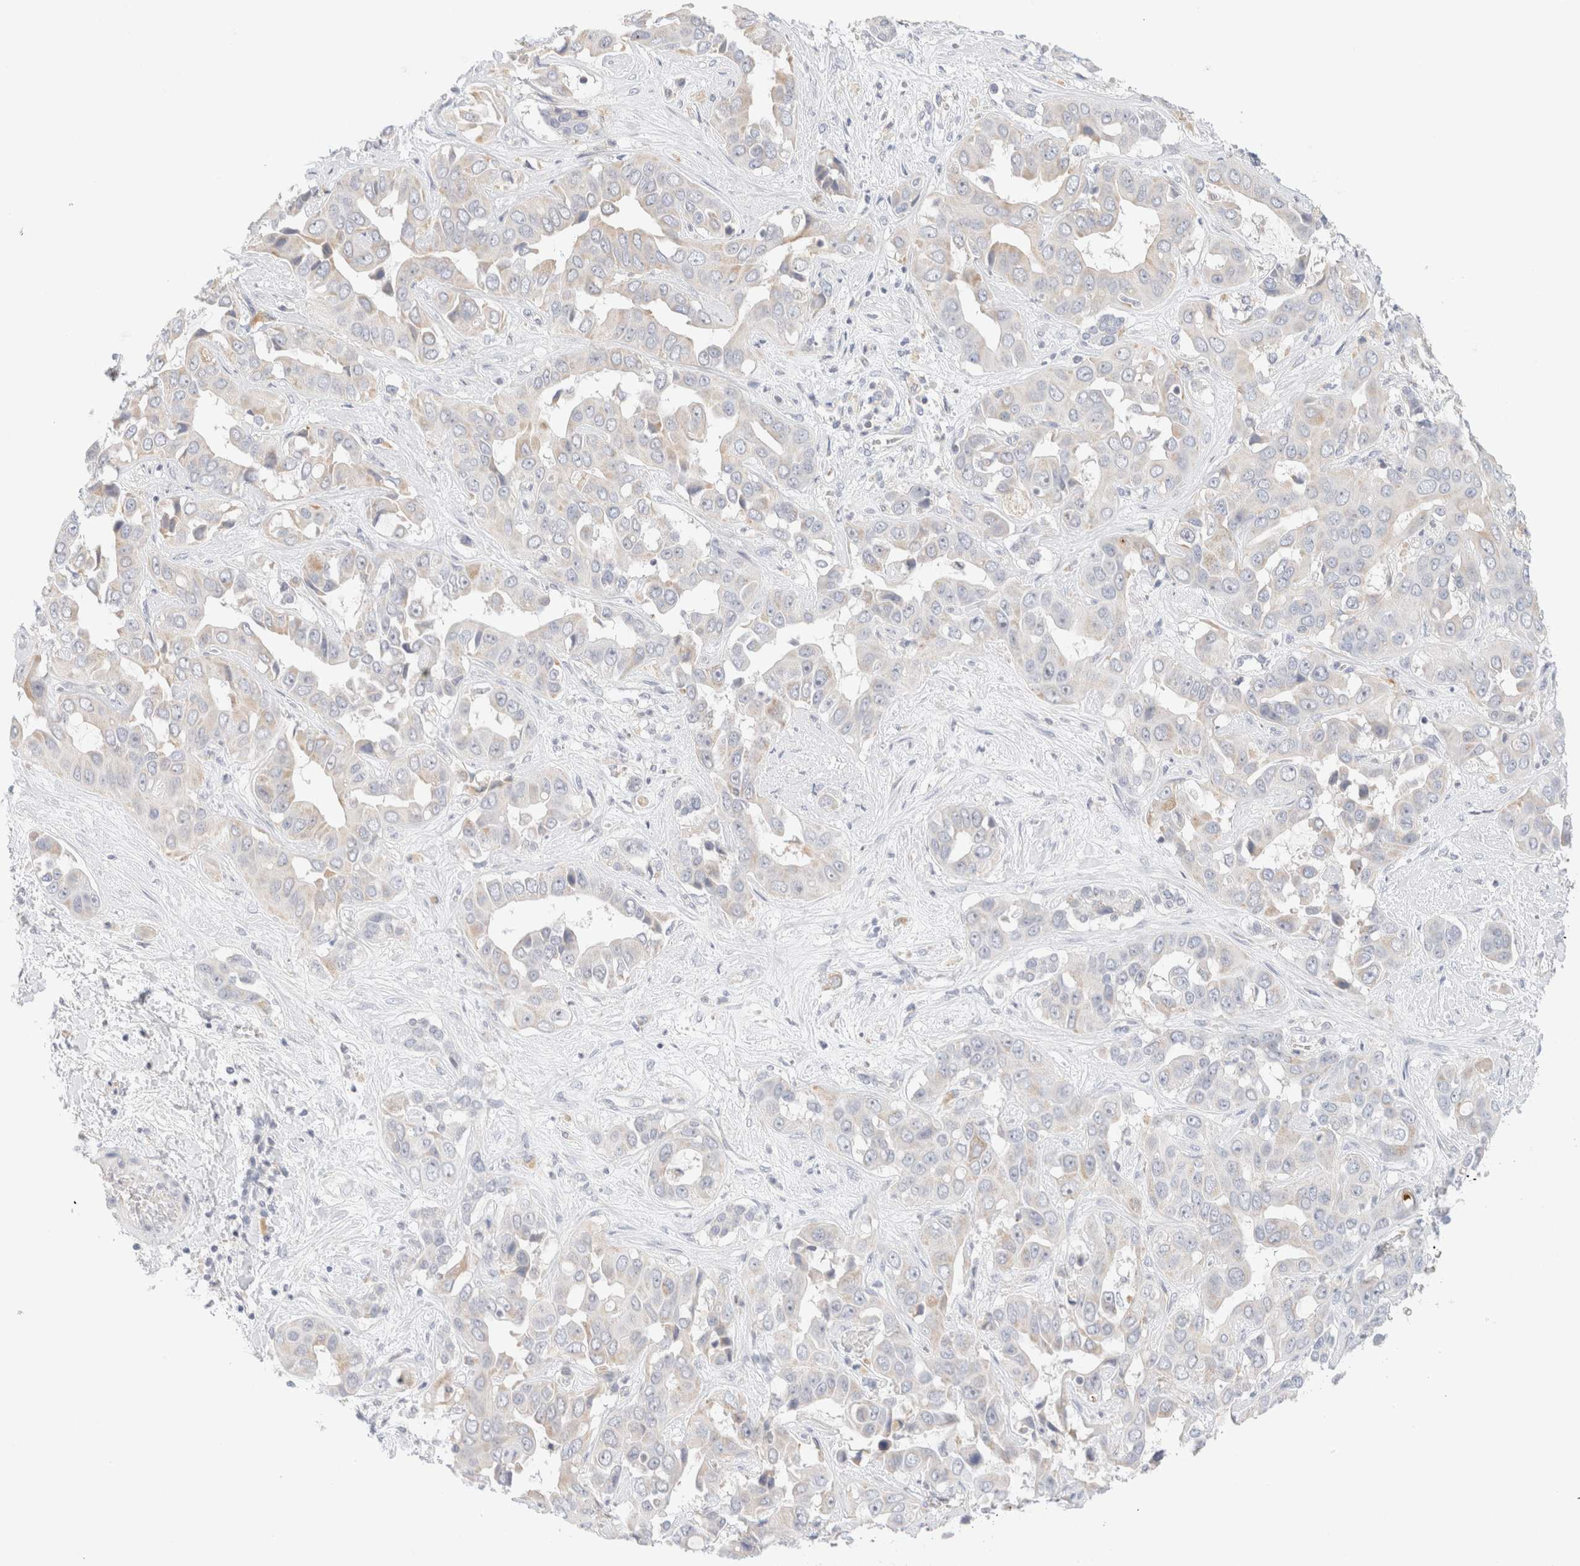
{"staining": {"intensity": "weak", "quantity": "<25%", "location": "cytoplasmic/membranous"}, "tissue": "liver cancer", "cell_type": "Tumor cells", "image_type": "cancer", "snomed": [{"axis": "morphology", "description": "Cholangiocarcinoma"}, {"axis": "topography", "description": "Liver"}], "caption": "A high-resolution histopathology image shows immunohistochemistry (IHC) staining of liver cancer, which exhibits no significant staining in tumor cells. Nuclei are stained in blue.", "gene": "HEXD", "patient": {"sex": "female", "age": 52}}